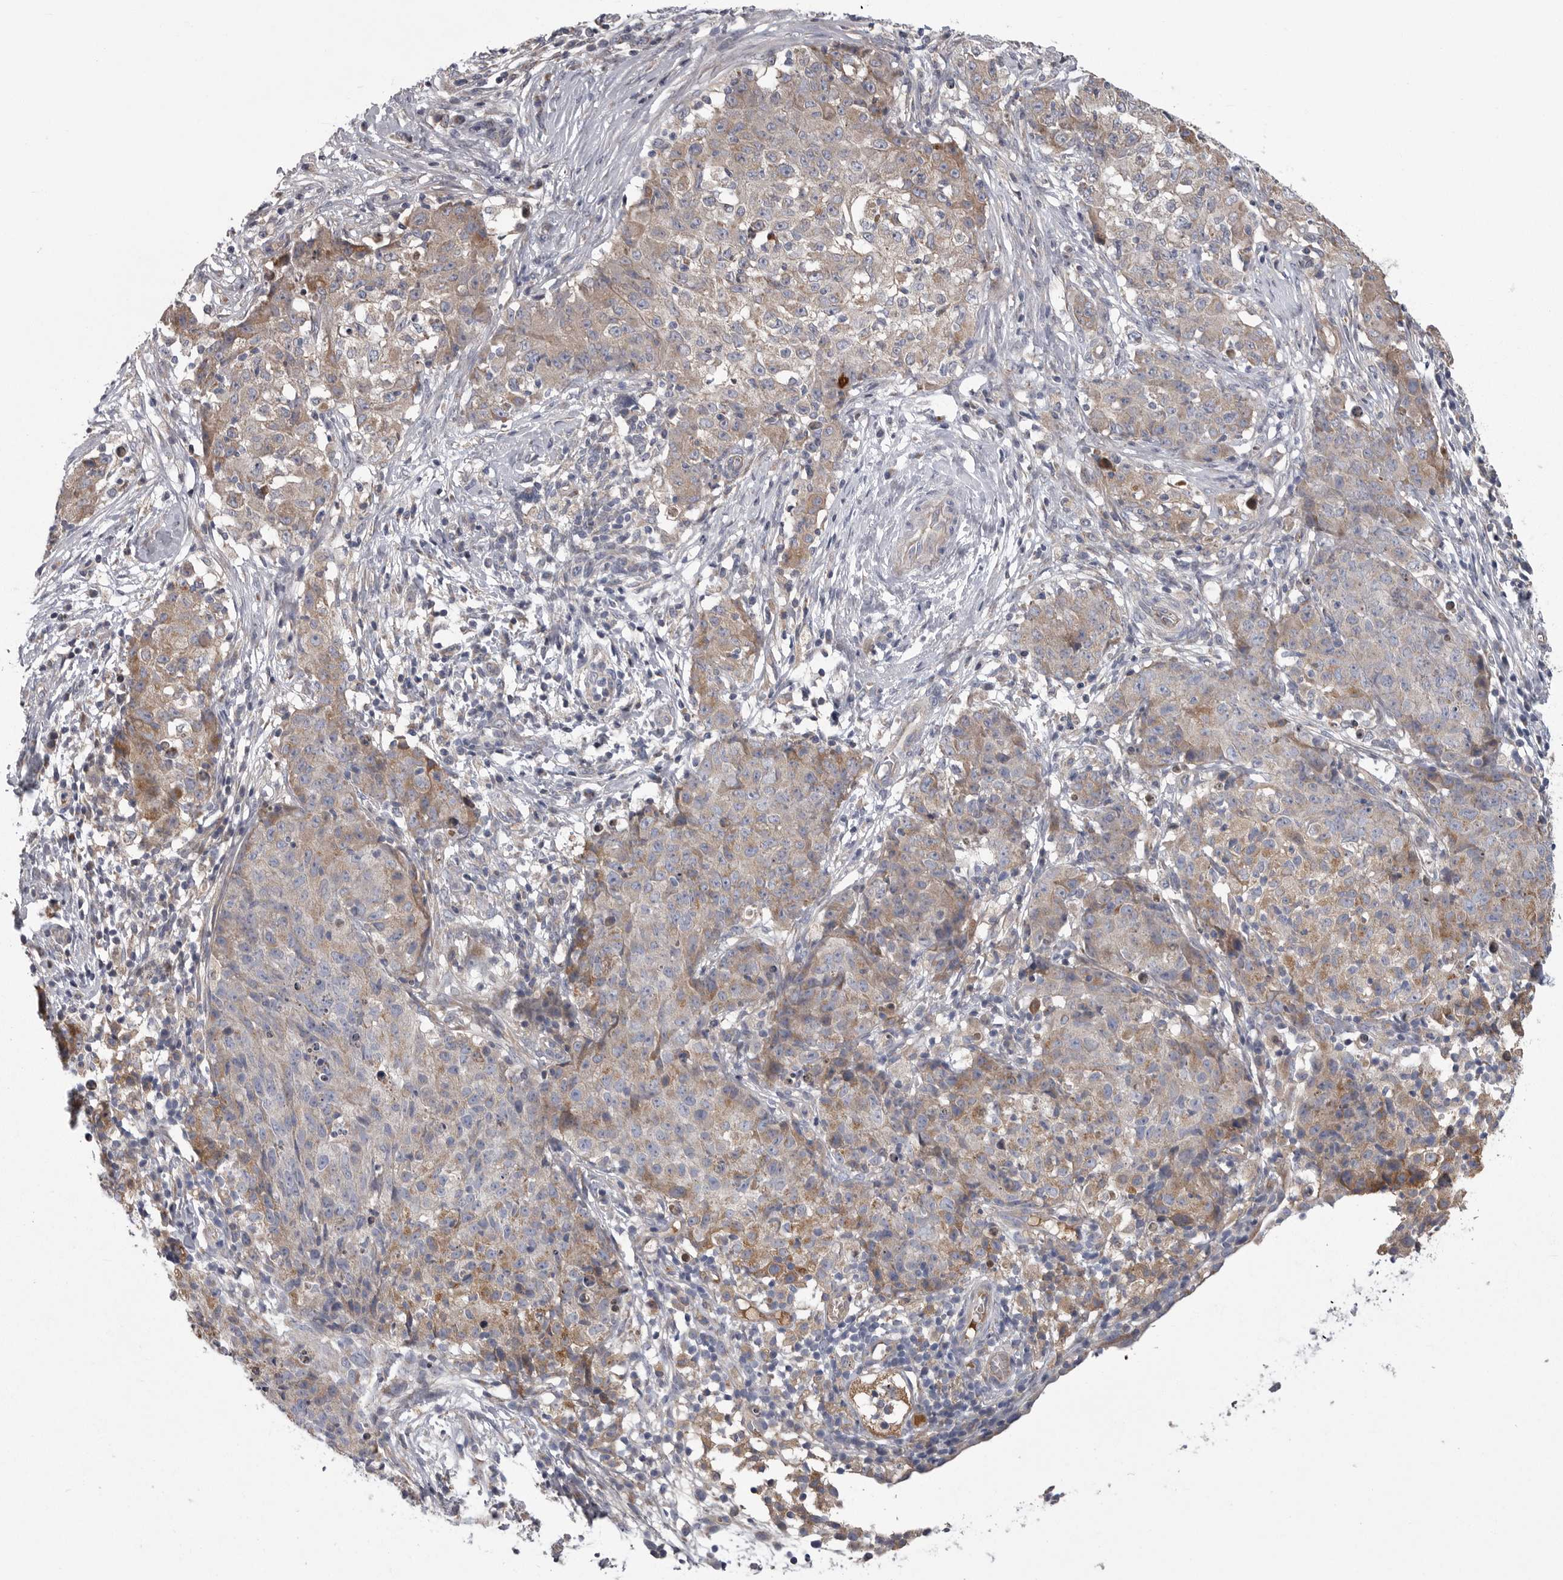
{"staining": {"intensity": "weak", "quantity": "25%-75%", "location": "cytoplasmic/membranous"}, "tissue": "ovarian cancer", "cell_type": "Tumor cells", "image_type": "cancer", "snomed": [{"axis": "morphology", "description": "Carcinoma, endometroid"}, {"axis": "topography", "description": "Ovary"}], "caption": "Approximately 25%-75% of tumor cells in ovarian endometroid carcinoma demonstrate weak cytoplasmic/membranous protein staining as visualized by brown immunohistochemical staining.", "gene": "CRP", "patient": {"sex": "female", "age": 42}}